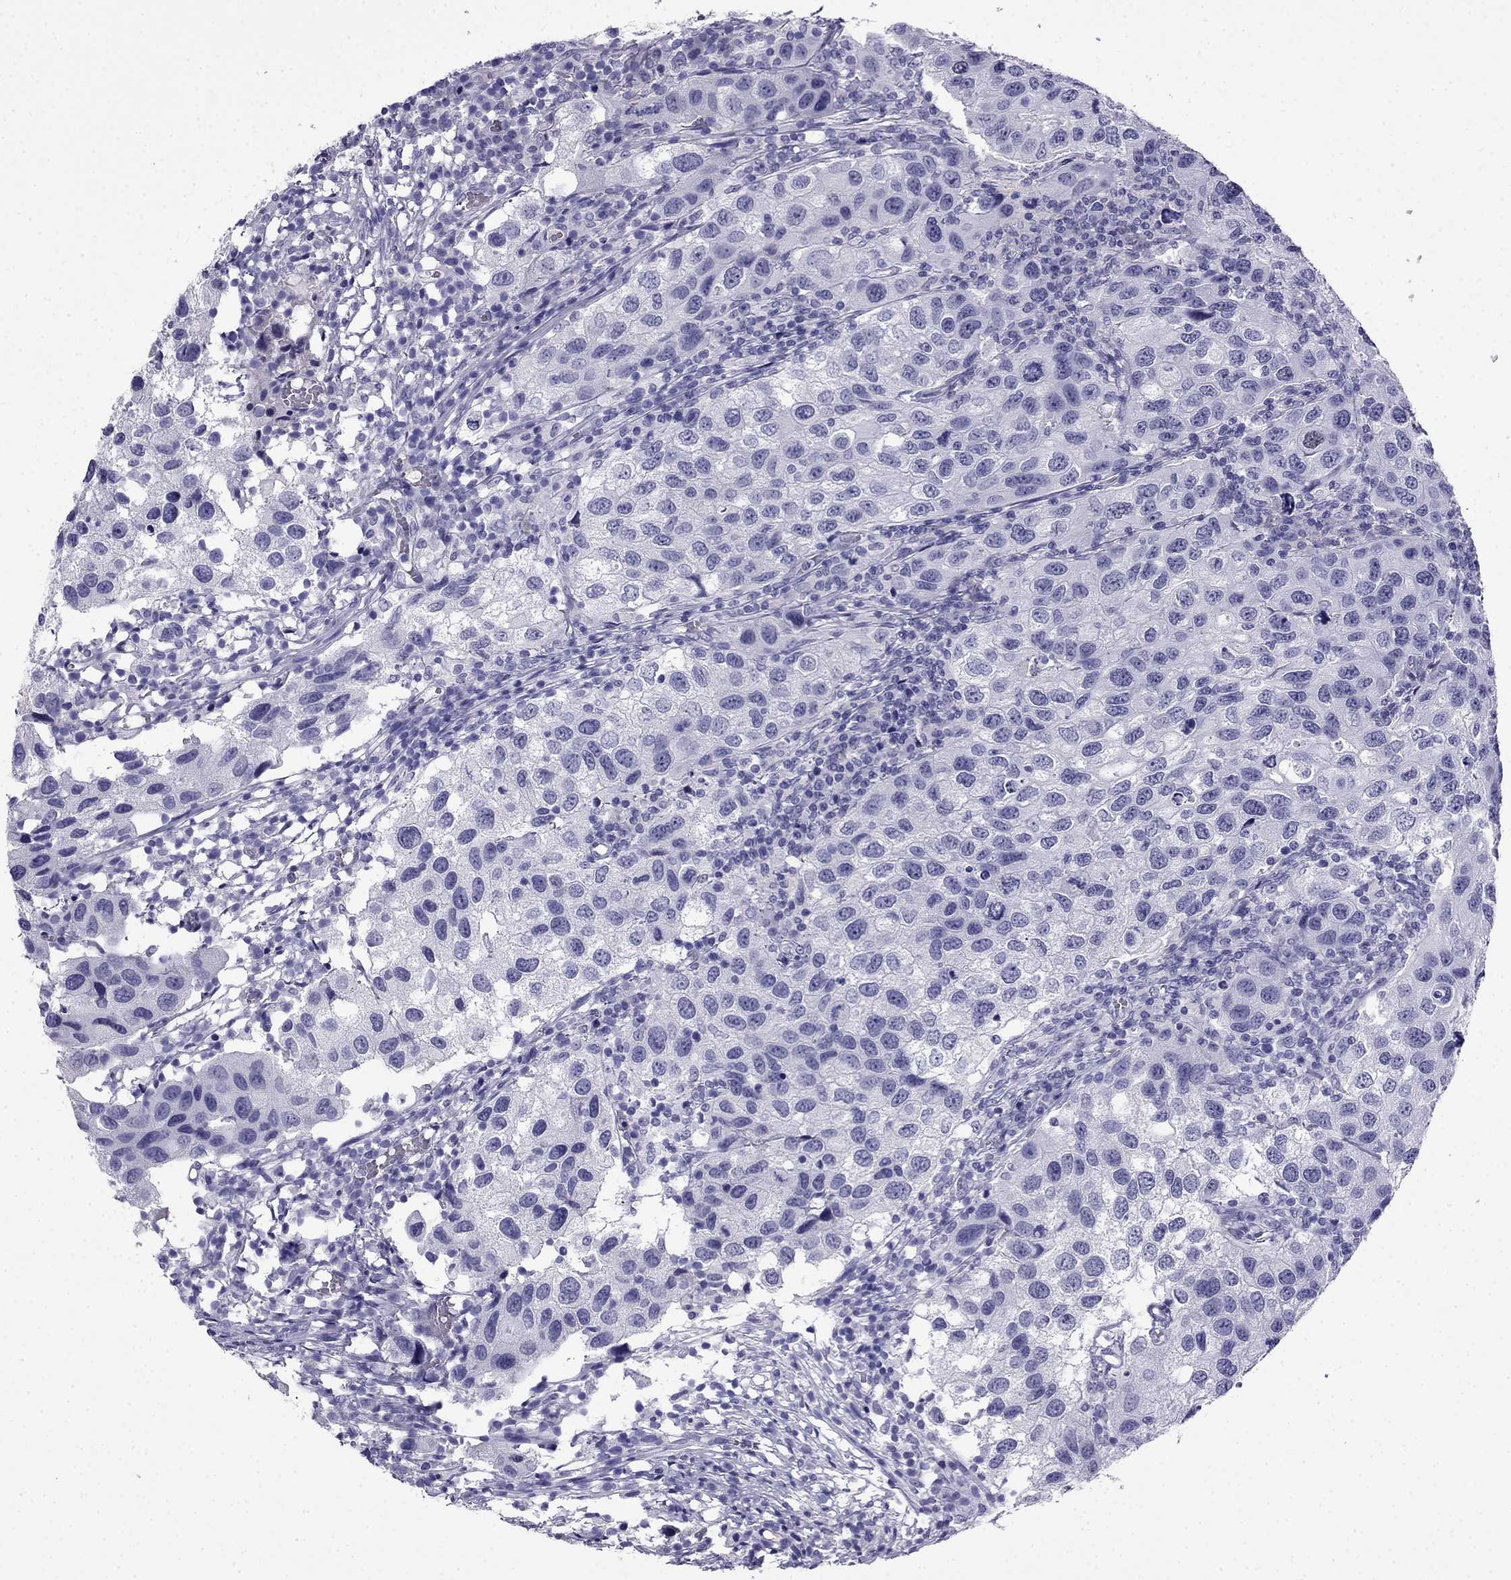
{"staining": {"intensity": "negative", "quantity": "none", "location": "none"}, "tissue": "urothelial cancer", "cell_type": "Tumor cells", "image_type": "cancer", "snomed": [{"axis": "morphology", "description": "Urothelial carcinoma, High grade"}, {"axis": "topography", "description": "Urinary bladder"}], "caption": "Immunohistochemistry (IHC) photomicrograph of human urothelial carcinoma (high-grade) stained for a protein (brown), which exhibits no staining in tumor cells.", "gene": "CDHR4", "patient": {"sex": "male", "age": 79}}